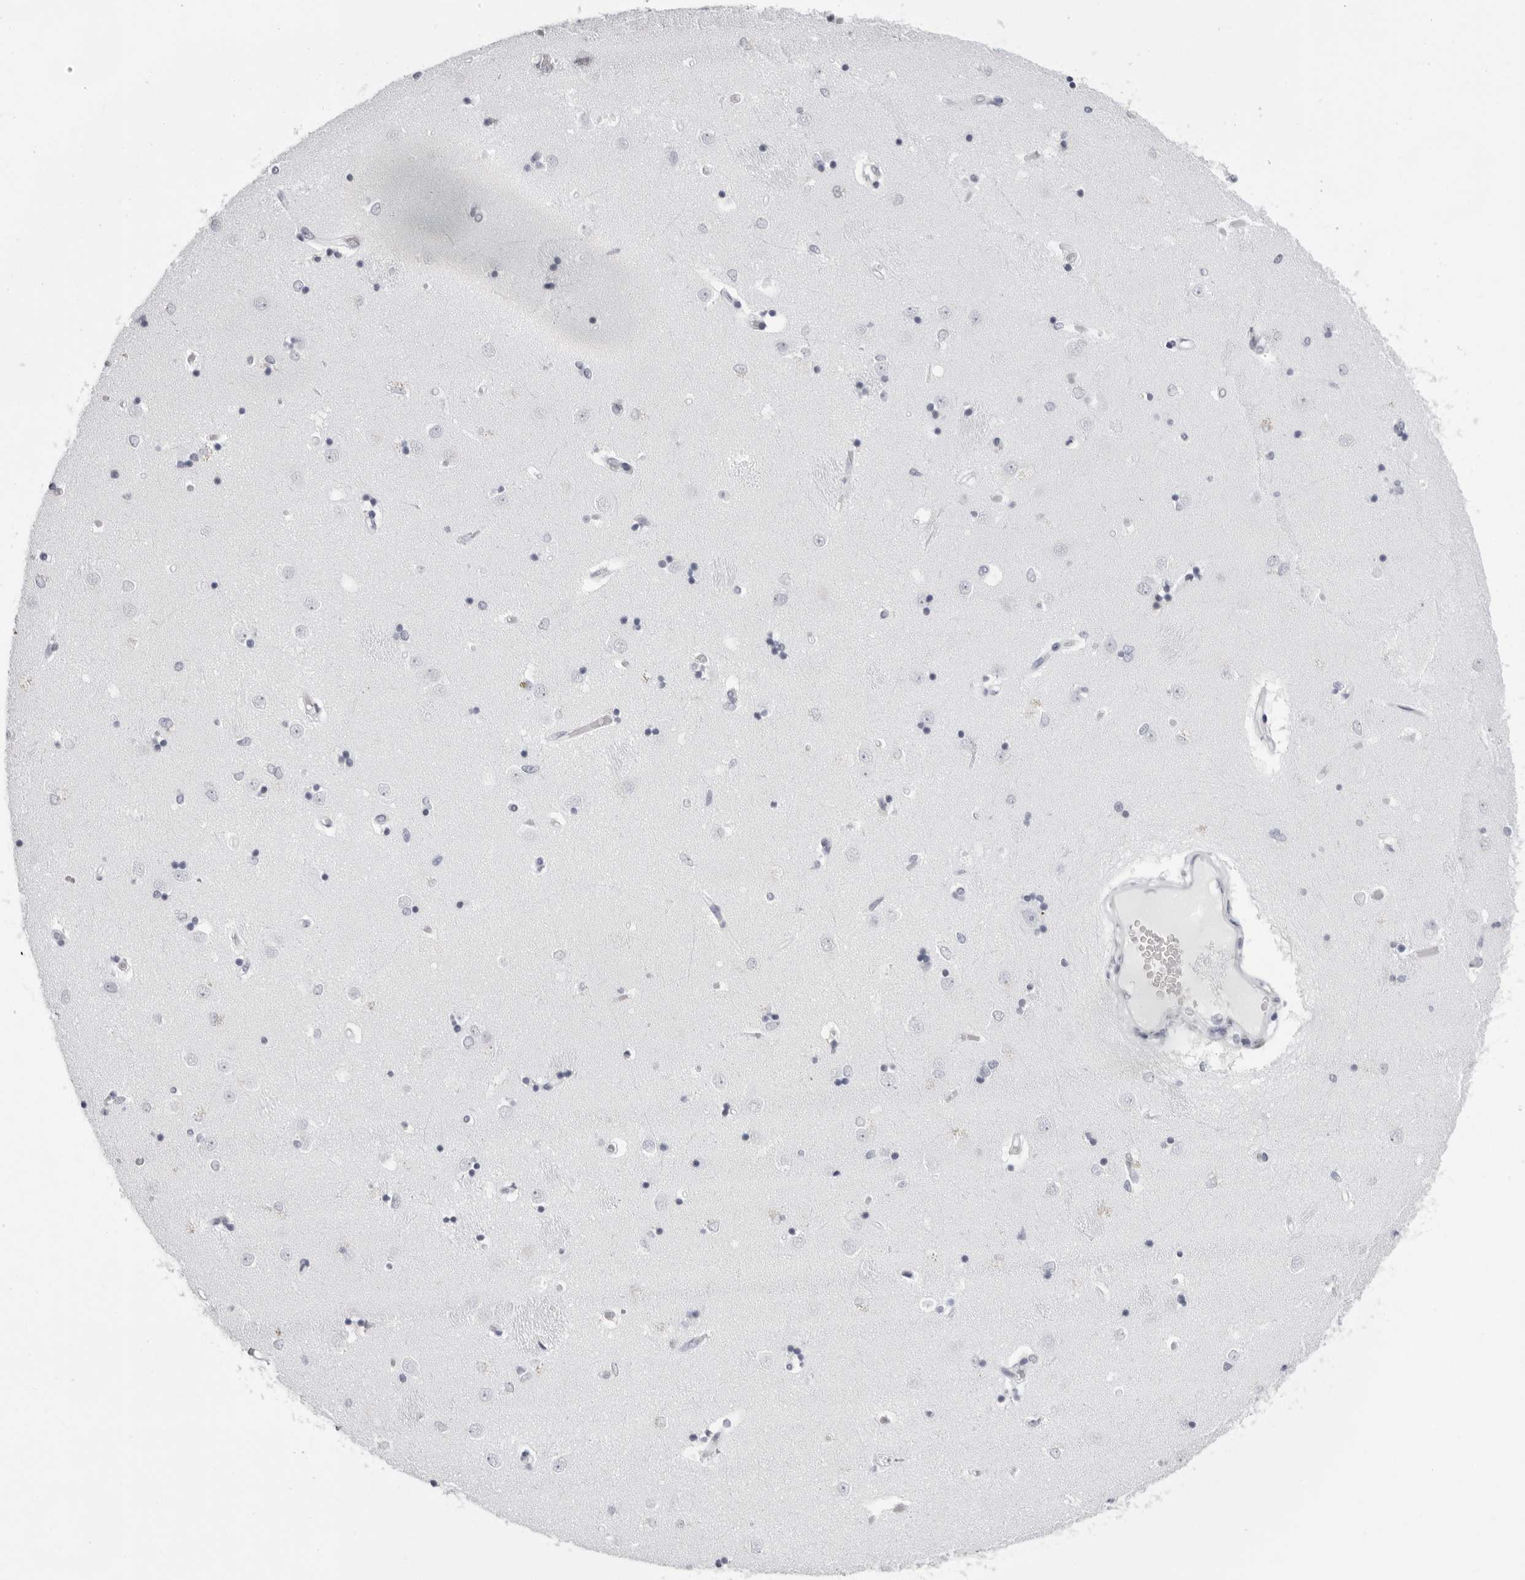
{"staining": {"intensity": "negative", "quantity": "none", "location": "none"}, "tissue": "caudate", "cell_type": "Glial cells", "image_type": "normal", "snomed": [{"axis": "morphology", "description": "Normal tissue, NOS"}, {"axis": "topography", "description": "Lateral ventricle wall"}], "caption": "Glial cells show no significant protein expression in unremarkable caudate. (Stains: DAB (3,3'-diaminobenzidine) immunohistochemistry with hematoxylin counter stain, Microscopy: brightfield microscopy at high magnification).", "gene": "TMOD4", "patient": {"sex": "male", "age": 45}}